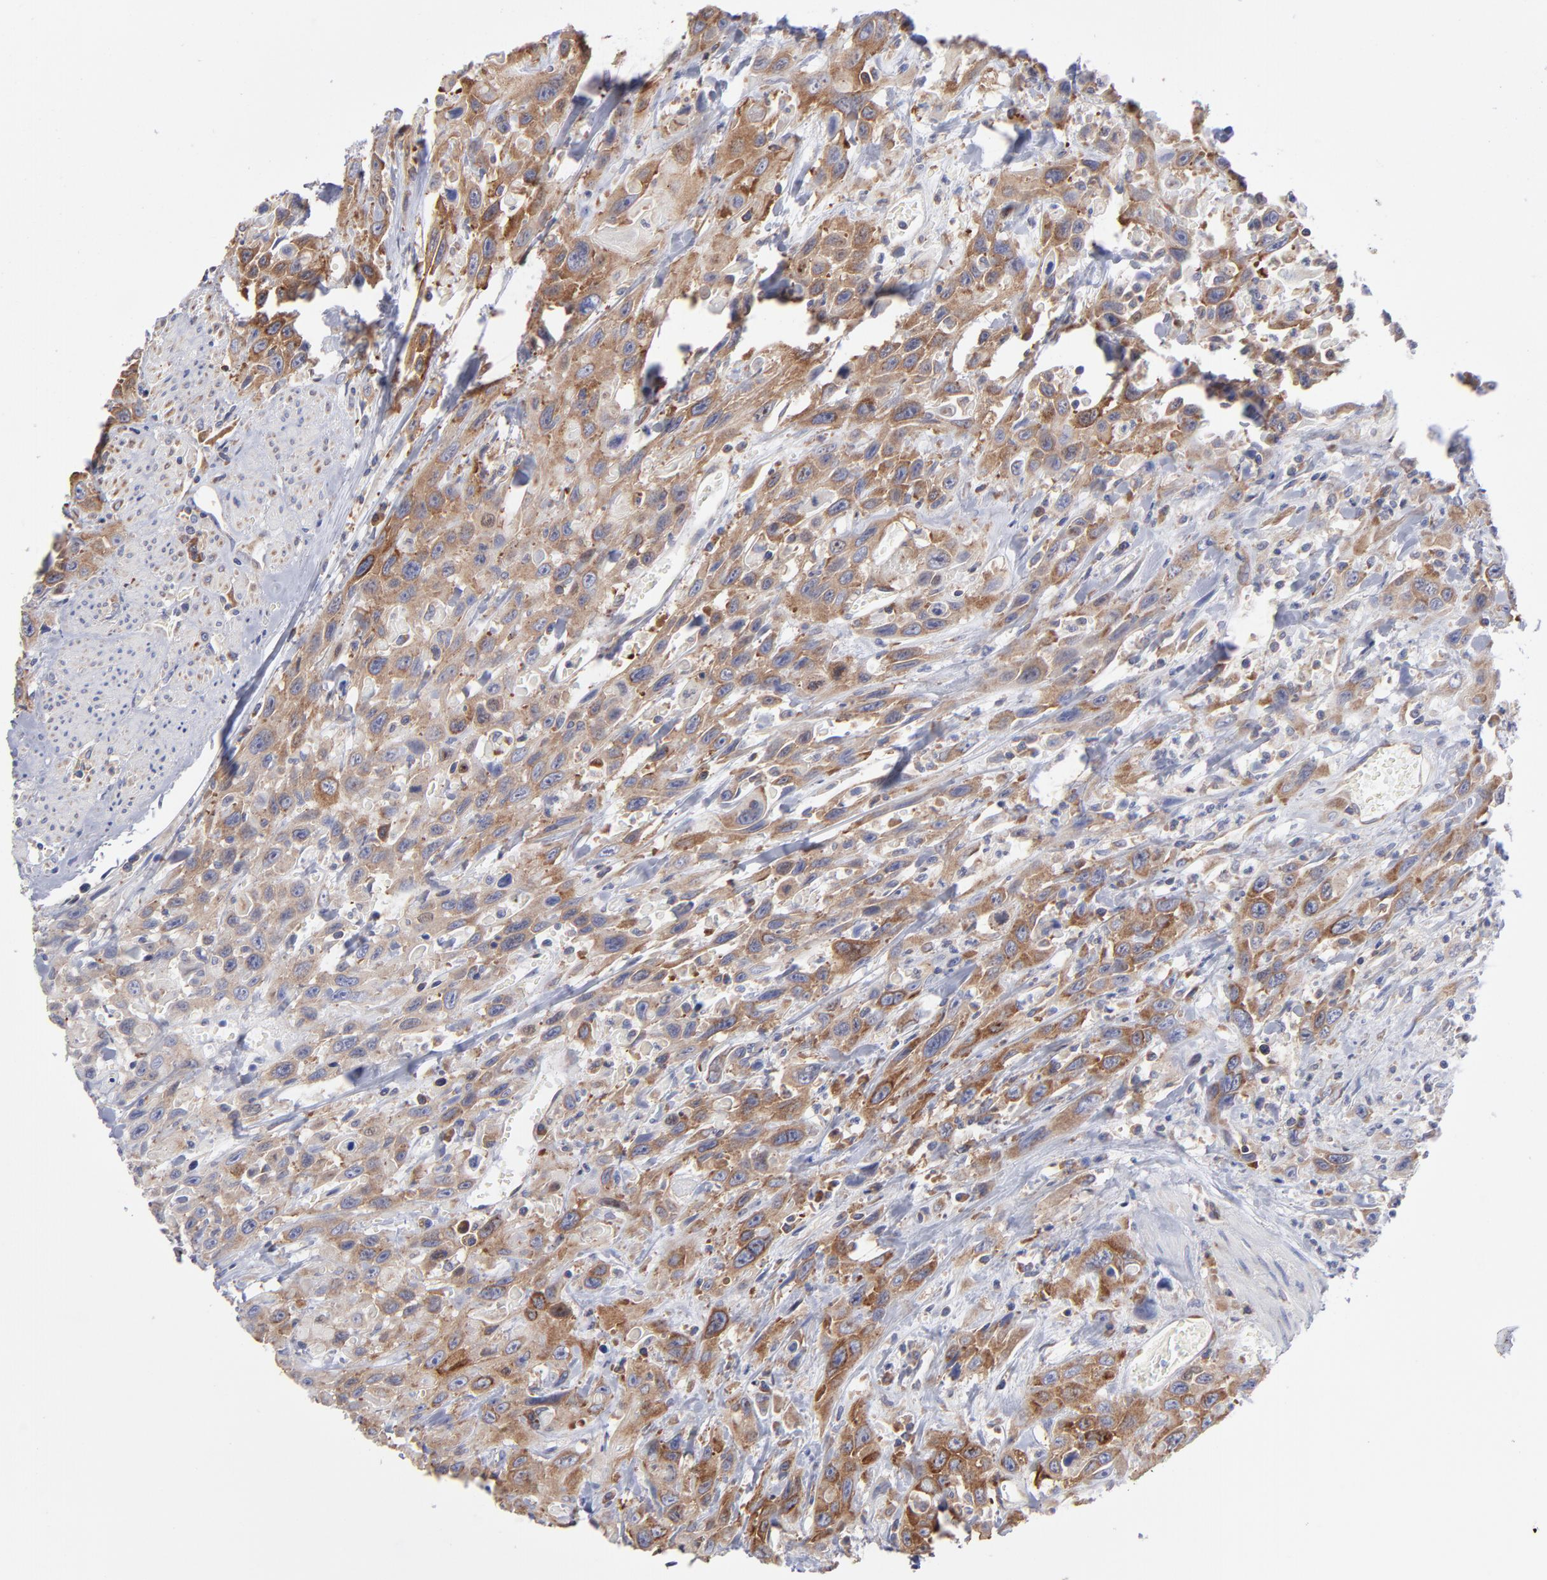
{"staining": {"intensity": "moderate", "quantity": ">75%", "location": "cytoplasmic/membranous"}, "tissue": "urothelial cancer", "cell_type": "Tumor cells", "image_type": "cancer", "snomed": [{"axis": "morphology", "description": "Urothelial carcinoma, High grade"}, {"axis": "topography", "description": "Urinary bladder"}], "caption": "IHC photomicrograph of urothelial carcinoma (high-grade) stained for a protein (brown), which exhibits medium levels of moderate cytoplasmic/membranous staining in approximately >75% of tumor cells.", "gene": "EIF2AK2", "patient": {"sex": "female", "age": 84}}